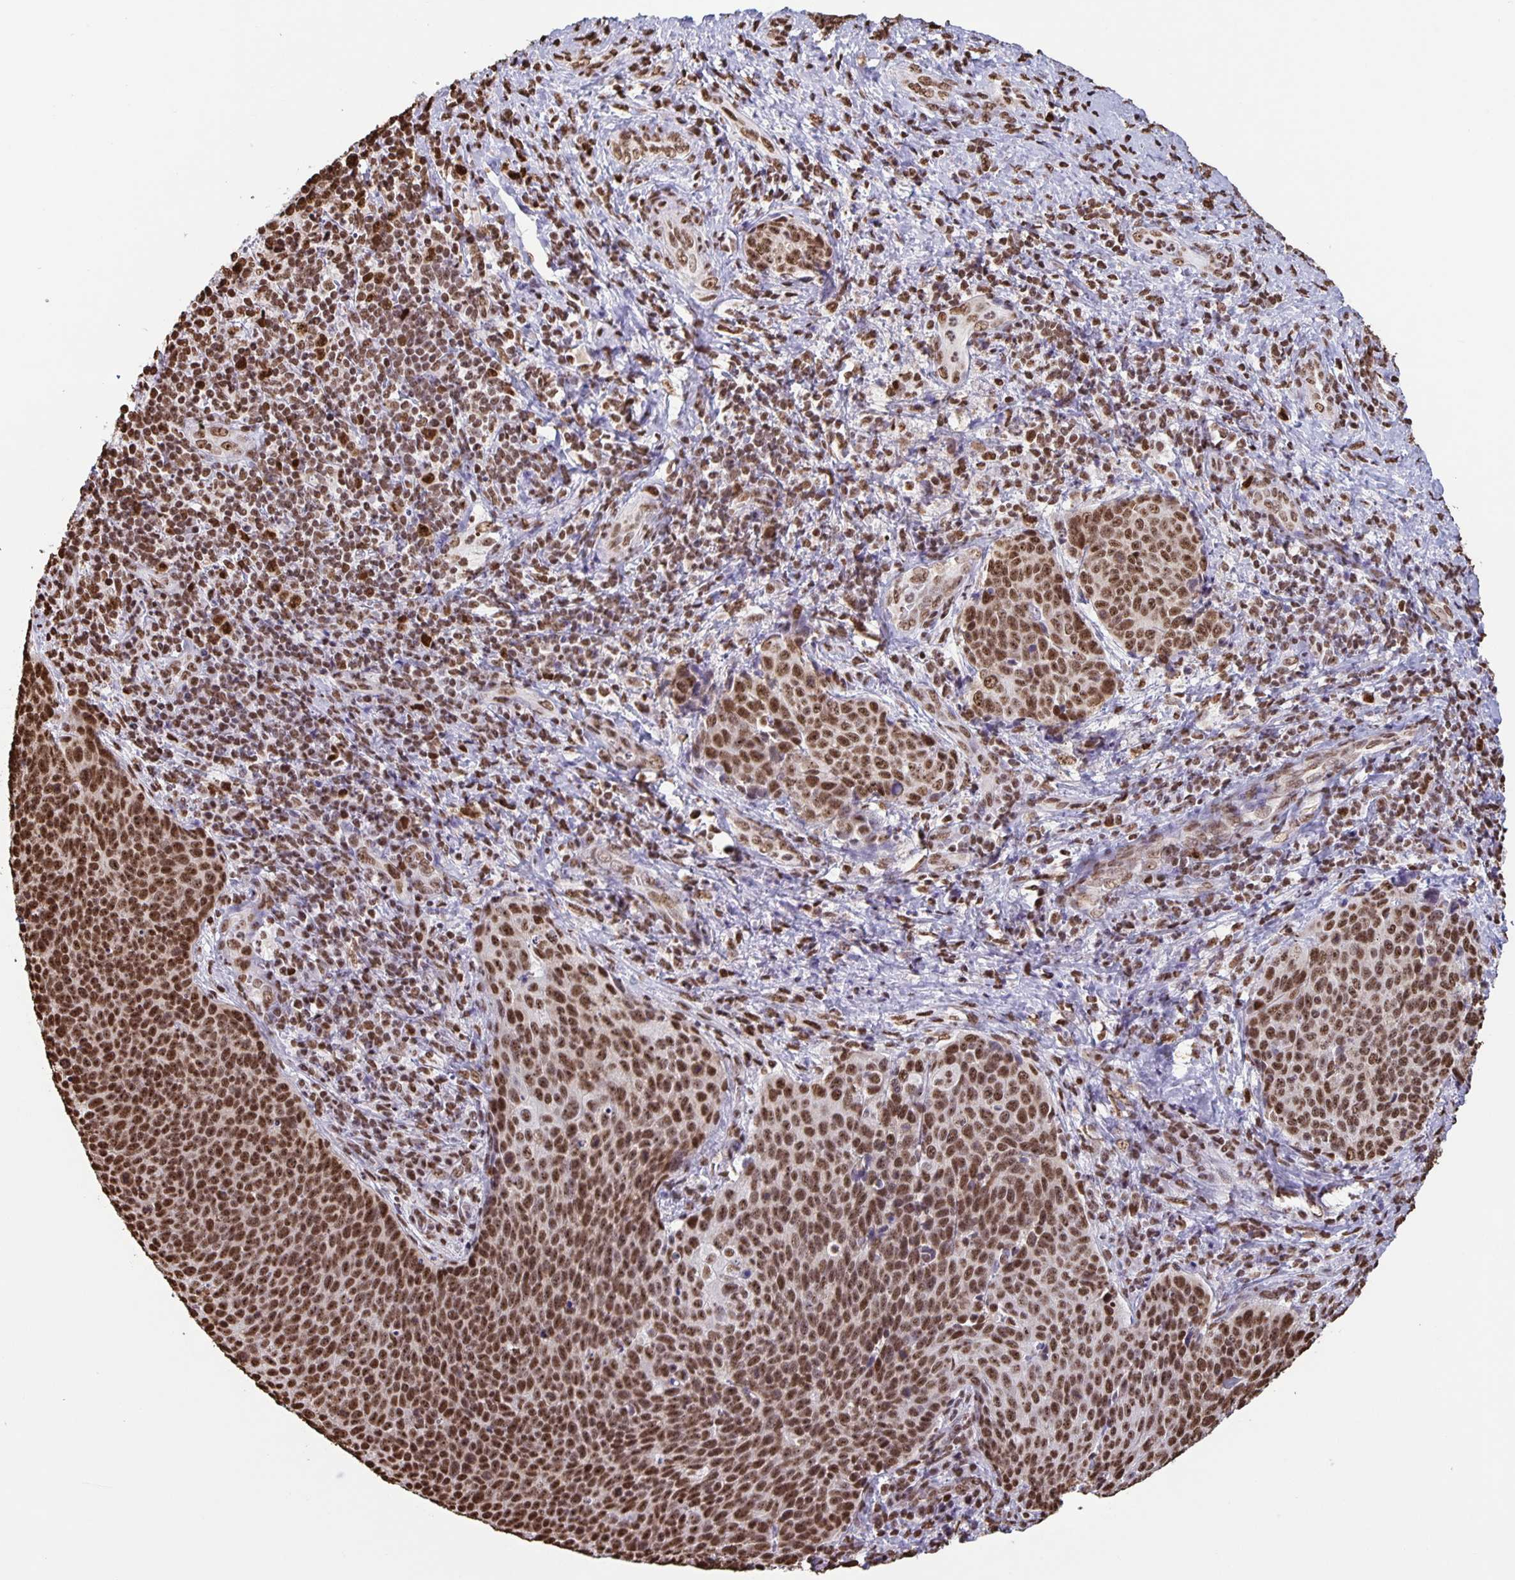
{"staining": {"intensity": "moderate", "quantity": ">75%", "location": "nuclear"}, "tissue": "cervical cancer", "cell_type": "Tumor cells", "image_type": "cancer", "snomed": [{"axis": "morphology", "description": "Squamous cell carcinoma, NOS"}, {"axis": "topography", "description": "Cervix"}], "caption": "Immunohistochemical staining of human squamous cell carcinoma (cervical) demonstrates moderate nuclear protein positivity in approximately >75% of tumor cells.", "gene": "DUT", "patient": {"sex": "female", "age": 34}}